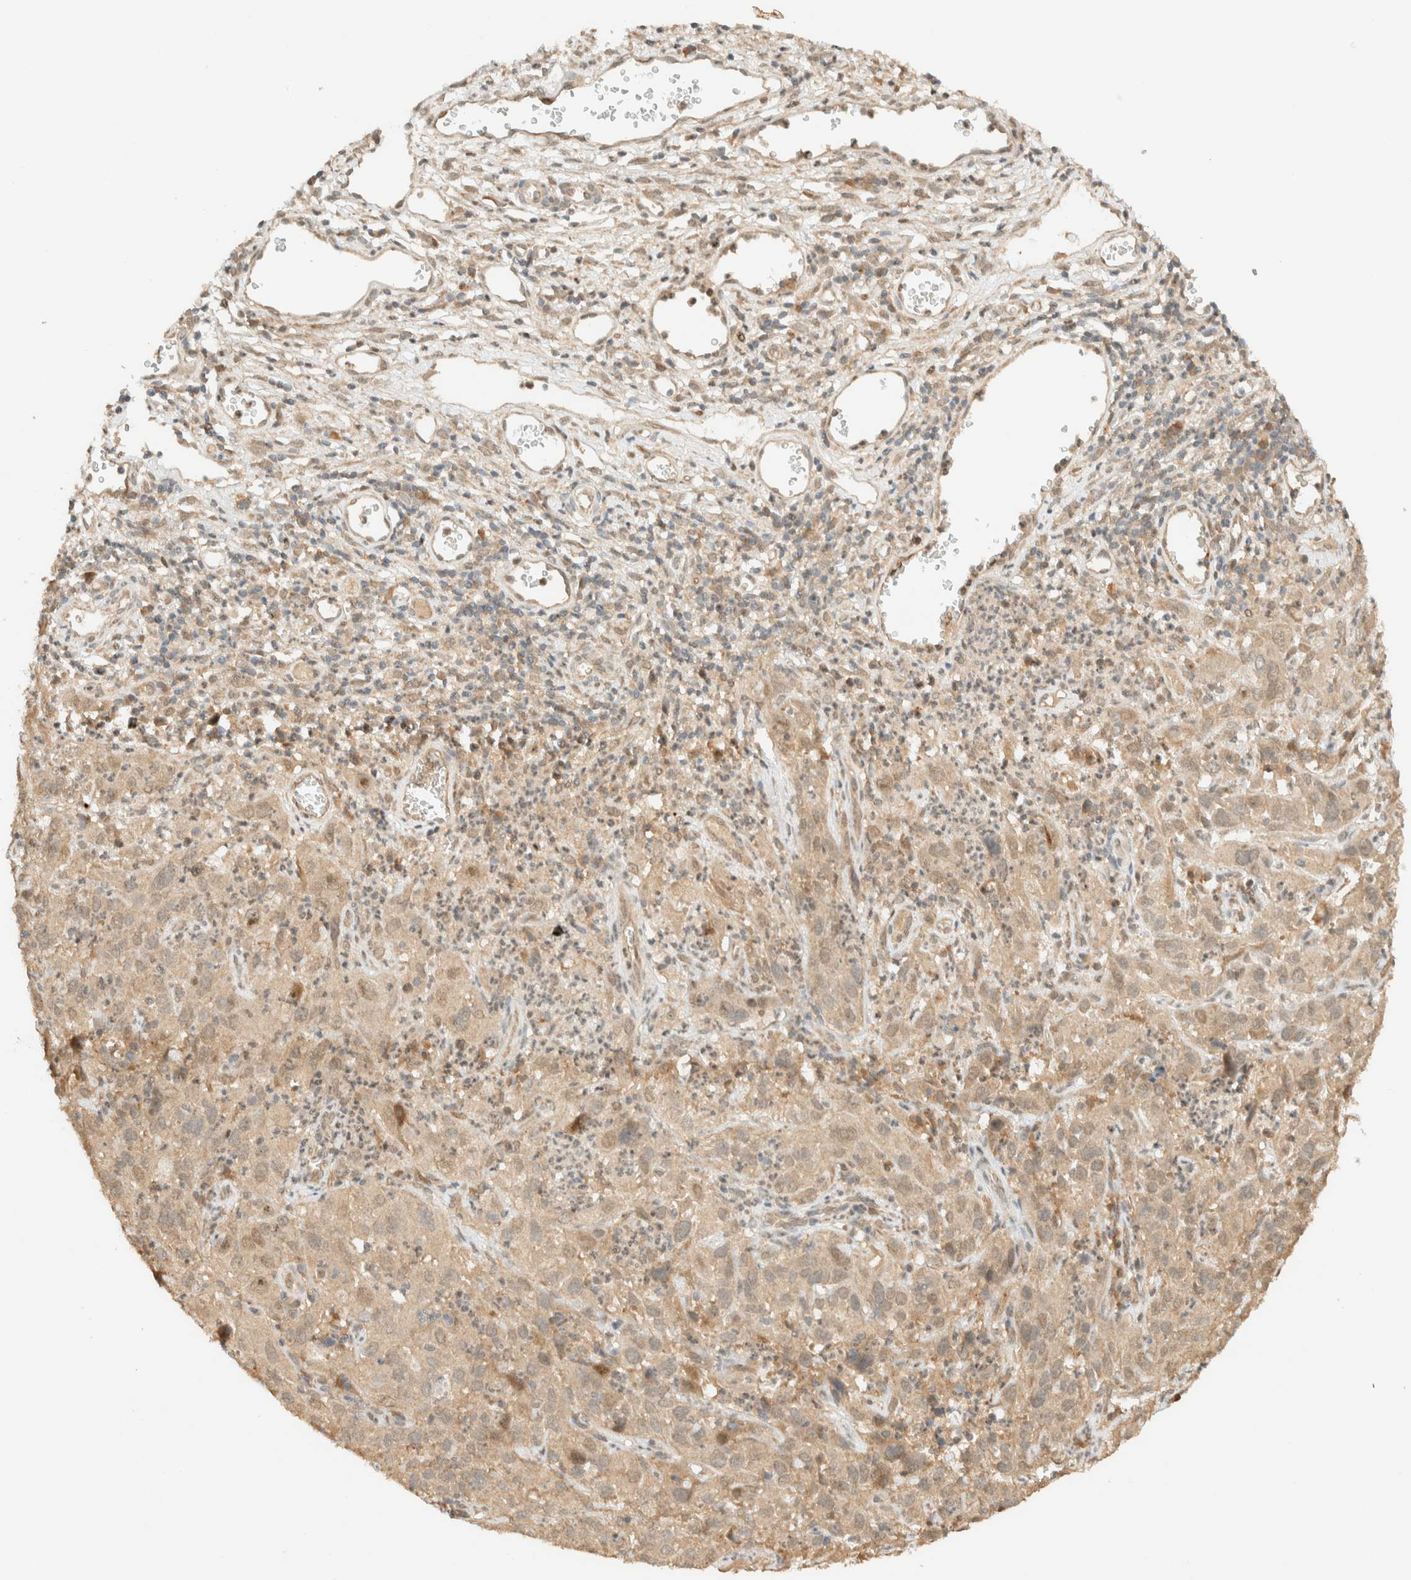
{"staining": {"intensity": "weak", "quantity": ">75%", "location": "cytoplasmic/membranous"}, "tissue": "cervical cancer", "cell_type": "Tumor cells", "image_type": "cancer", "snomed": [{"axis": "morphology", "description": "Squamous cell carcinoma, NOS"}, {"axis": "topography", "description": "Cervix"}], "caption": "Immunohistochemical staining of cervical squamous cell carcinoma demonstrates weak cytoplasmic/membranous protein expression in about >75% of tumor cells.", "gene": "ZBTB34", "patient": {"sex": "female", "age": 32}}